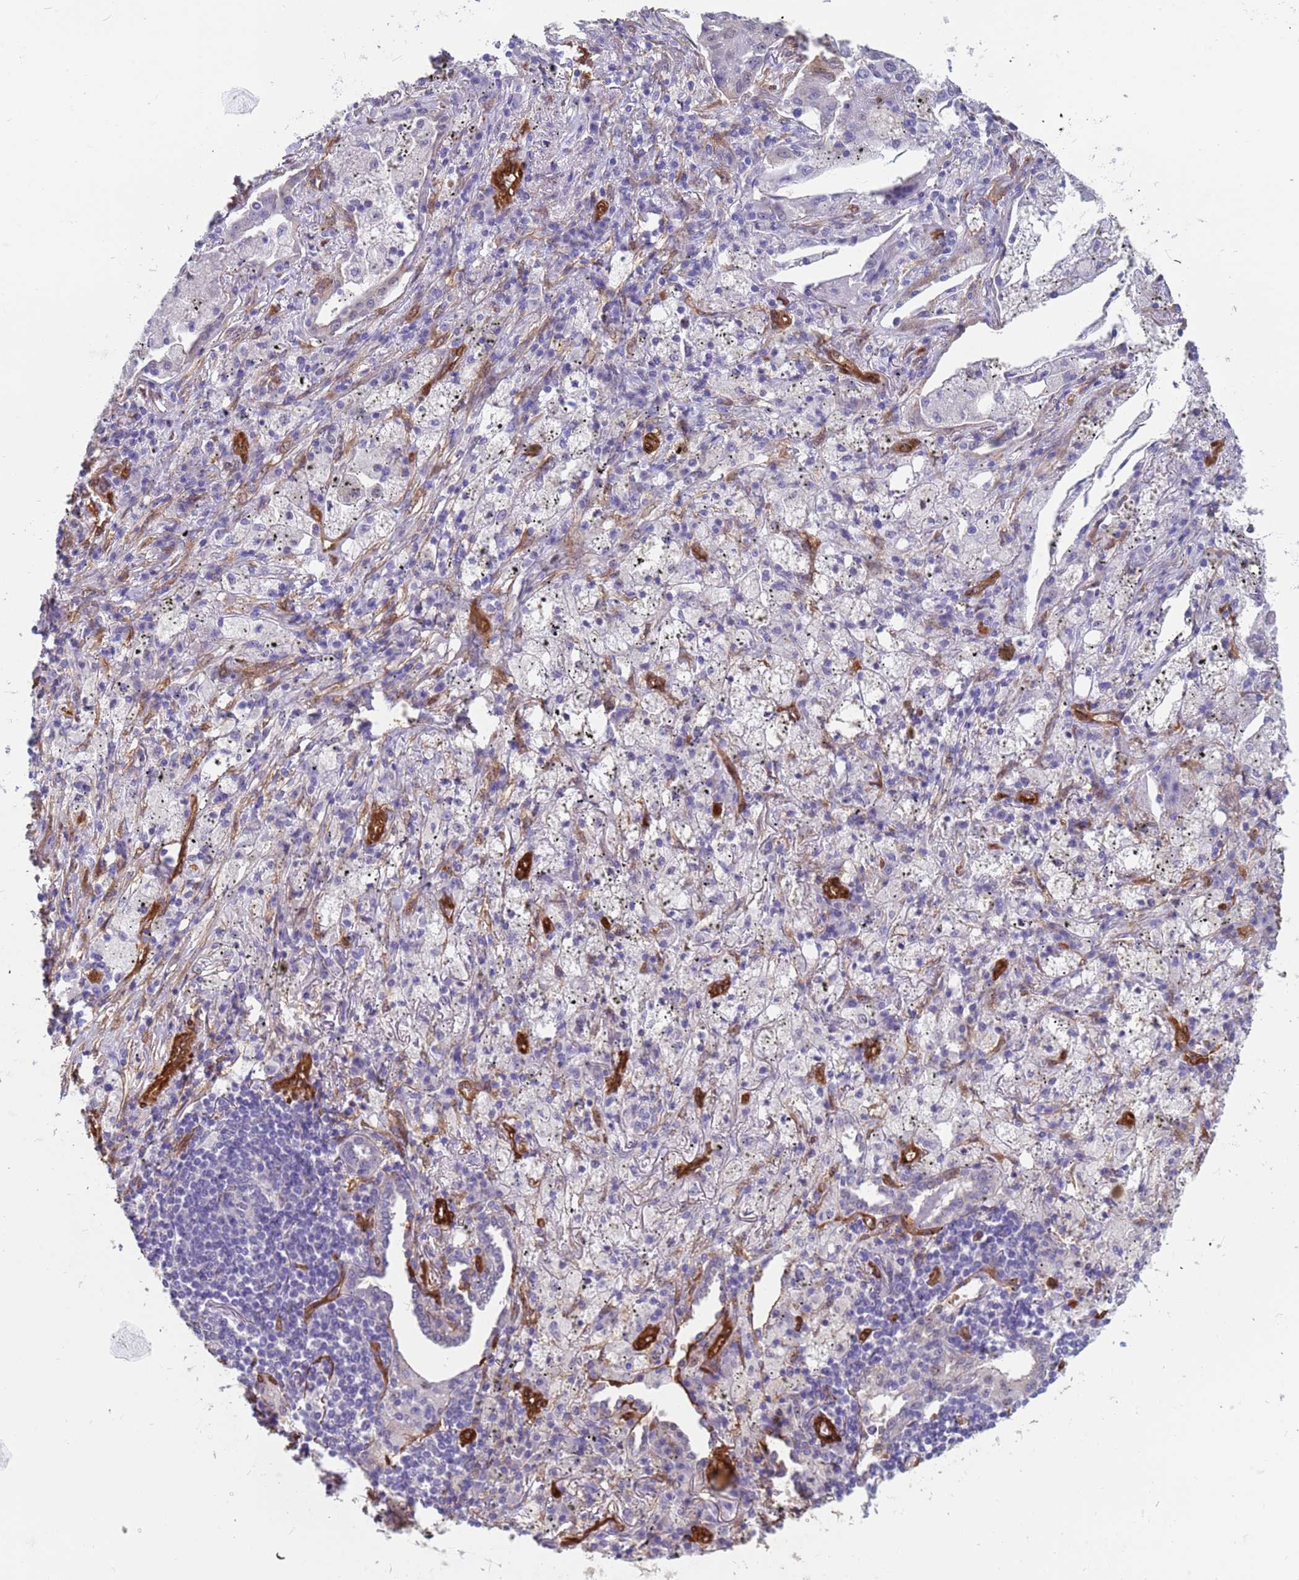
{"staining": {"intensity": "negative", "quantity": "none", "location": "none"}, "tissue": "lung cancer", "cell_type": "Tumor cells", "image_type": "cancer", "snomed": [{"axis": "morphology", "description": "Squamous cell carcinoma, NOS"}, {"axis": "topography", "description": "Lung"}], "caption": "An image of lung cancer stained for a protein demonstrates no brown staining in tumor cells.", "gene": "EHD2", "patient": {"sex": "female", "age": 63}}